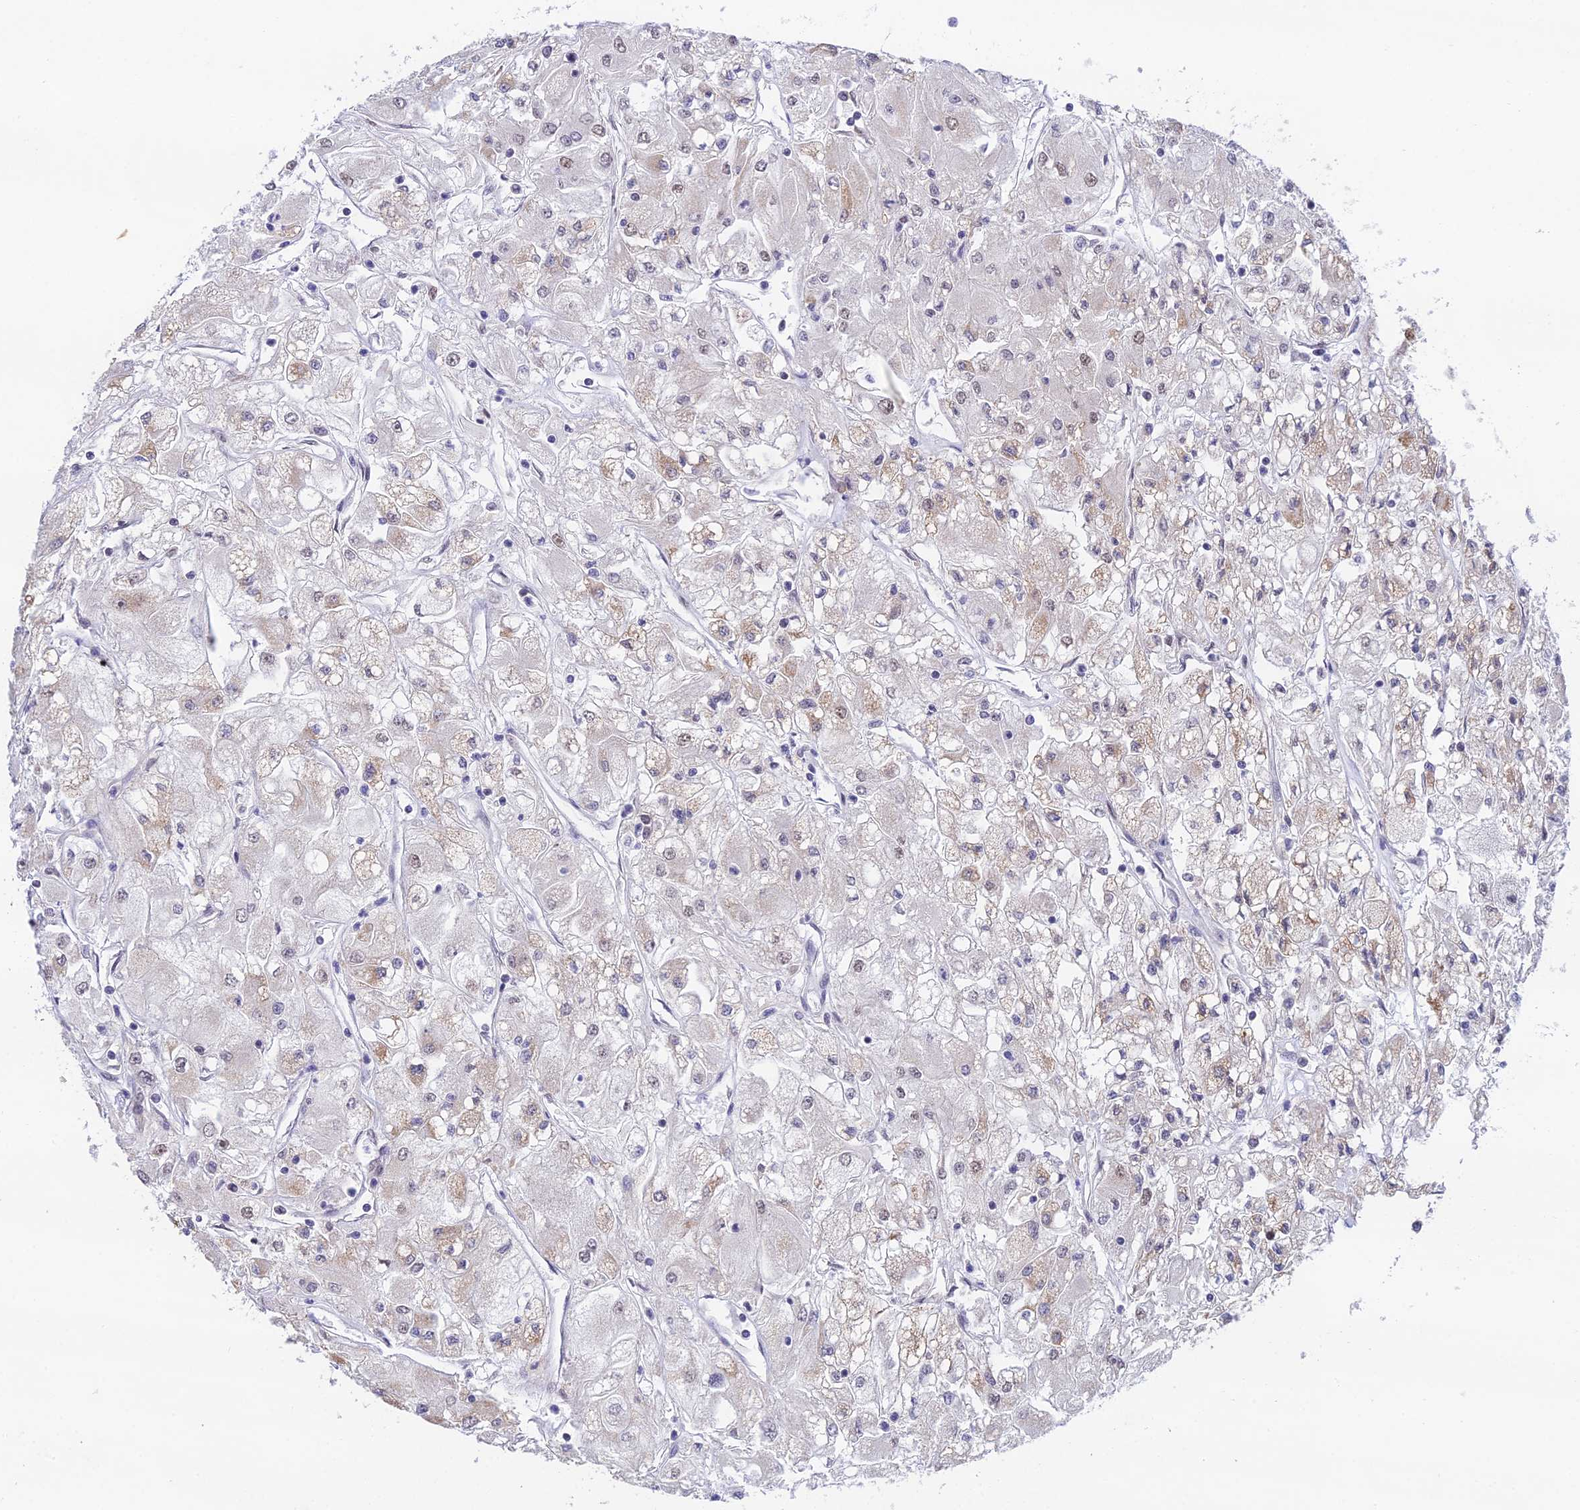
{"staining": {"intensity": "weak", "quantity": "<25%", "location": "nuclear"}, "tissue": "renal cancer", "cell_type": "Tumor cells", "image_type": "cancer", "snomed": [{"axis": "morphology", "description": "Adenocarcinoma, NOS"}, {"axis": "topography", "description": "Kidney"}], "caption": "The photomicrograph reveals no significant expression in tumor cells of renal cancer (adenocarcinoma).", "gene": "THOC7", "patient": {"sex": "male", "age": 80}}